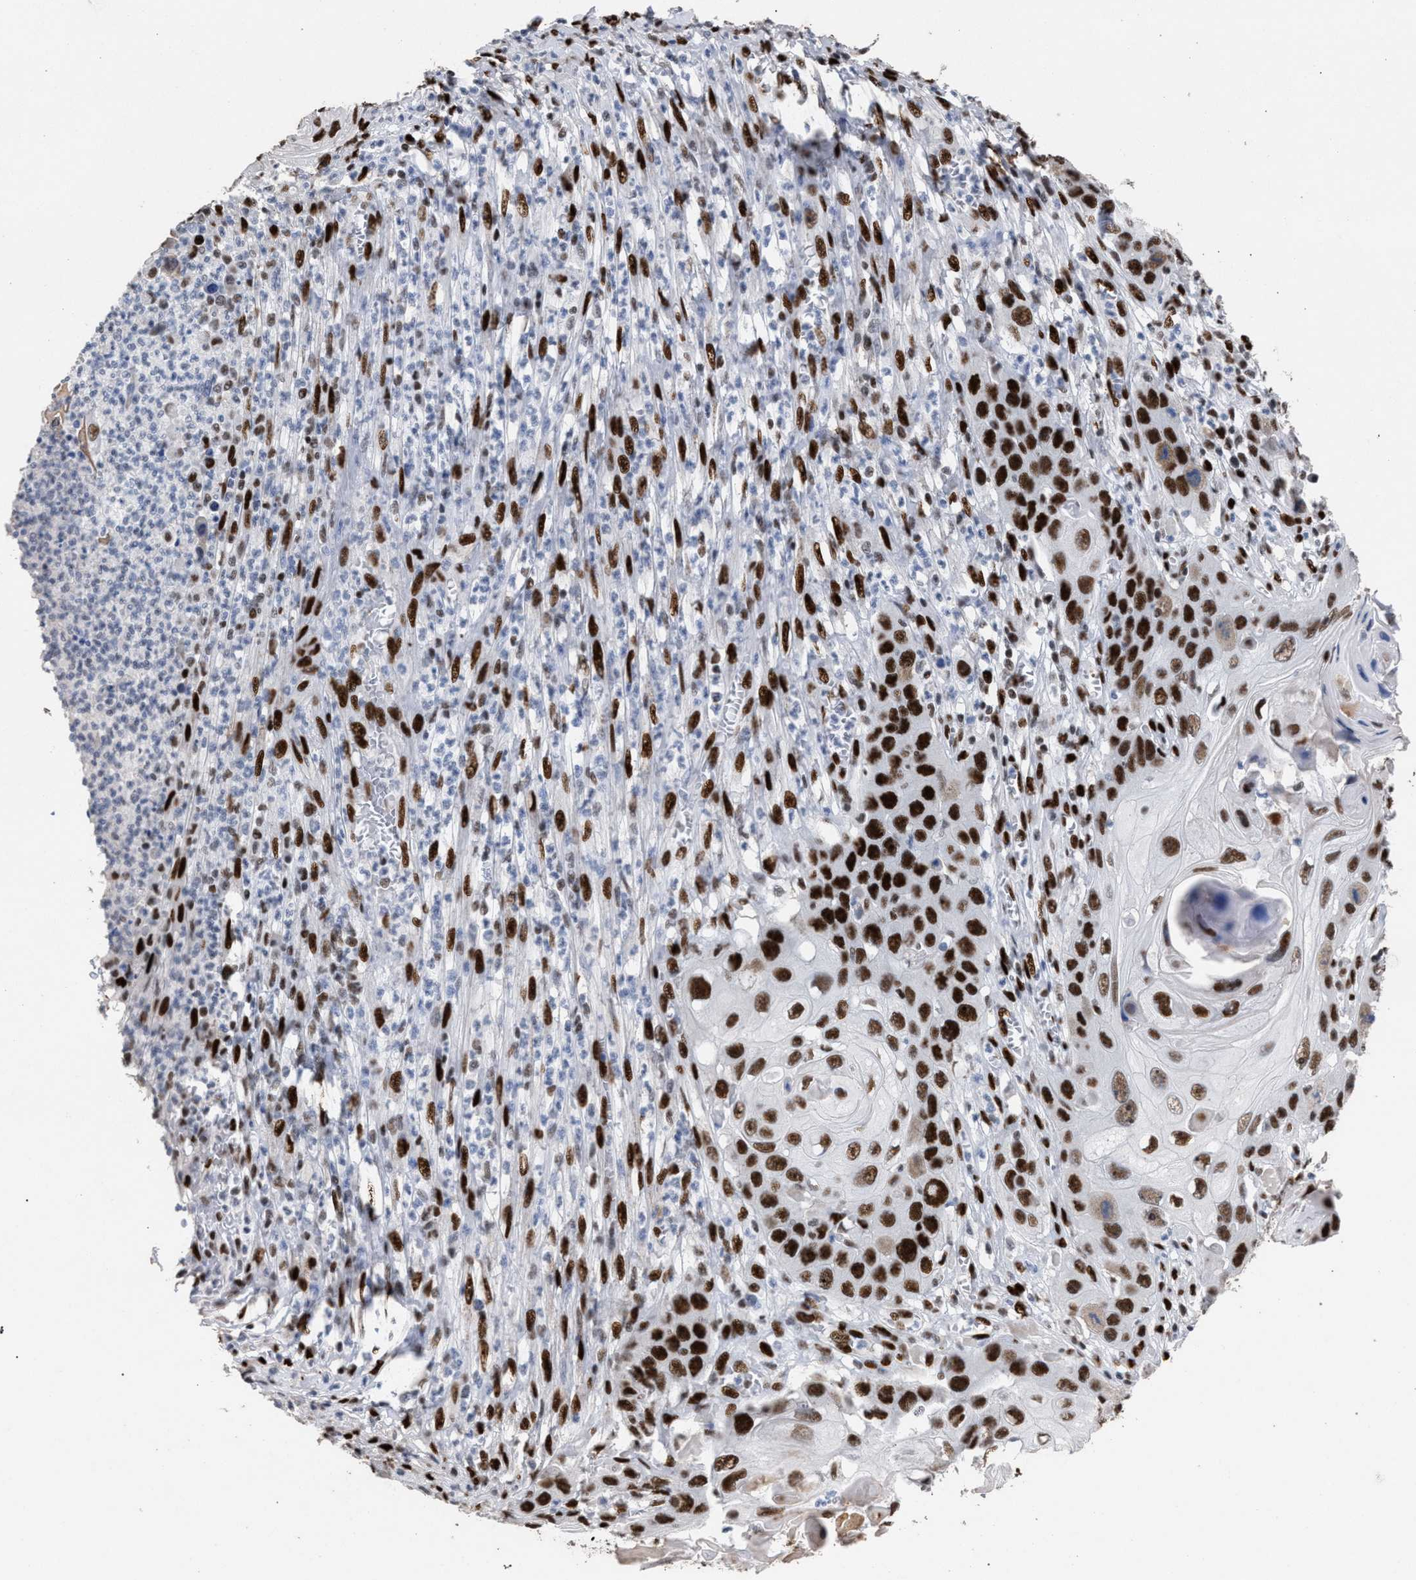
{"staining": {"intensity": "strong", "quantity": ">75%", "location": "nuclear"}, "tissue": "skin cancer", "cell_type": "Tumor cells", "image_type": "cancer", "snomed": [{"axis": "morphology", "description": "Squamous cell carcinoma, NOS"}, {"axis": "topography", "description": "Skin"}], "caption": "Squamous cell carcinoma (skin) tissue reveals strong nuclear expression in approximately >75% of tumor cells, visualized by immunohistochemistry.", "gene": "TP53BP1", "patient": {"sex": "male", "age": 55}}